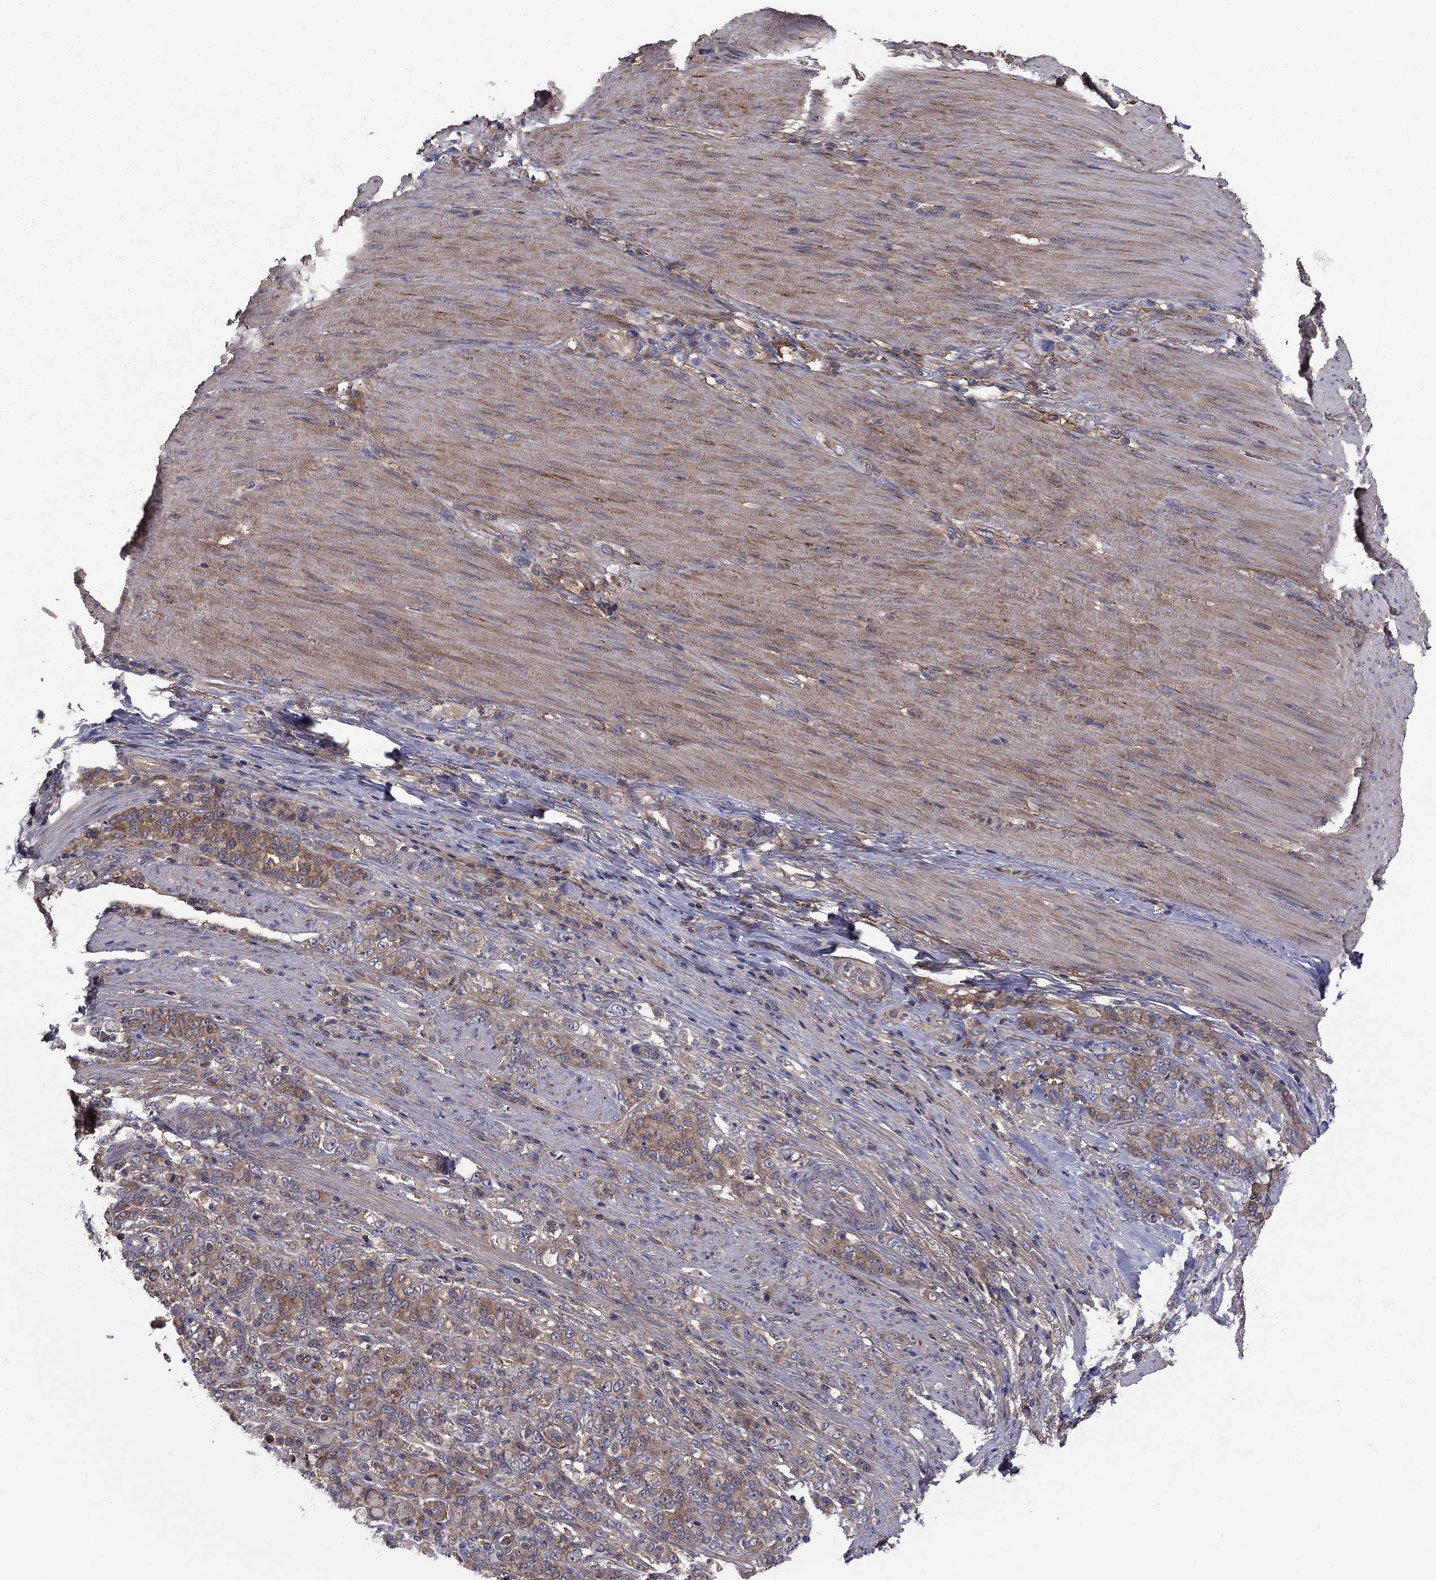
{"staining": {"intensity": "weak", "quantity": ">75%", "location": "cytoplasmic/membranous"}, "tissue": "stomach cancer", "cell_type": "Tumor cells", "image_type": "cancer", "snomed": [{"axis": "morphology", "description": "Normal tissue, NOS"}, {"axis": "morphology", "description": "Adenocarcinoma, NOS"}, {"axis": "topography", "description": "Stomach"}], "caption": "Brown immunohistochemical staining in stomach adenocarcinoma exhibits weak cytoplasmic/membranous staining in approximately >75% of tumor cells.", "gene": "RNF123", "patient": {"sex": "female", "age": 79}}